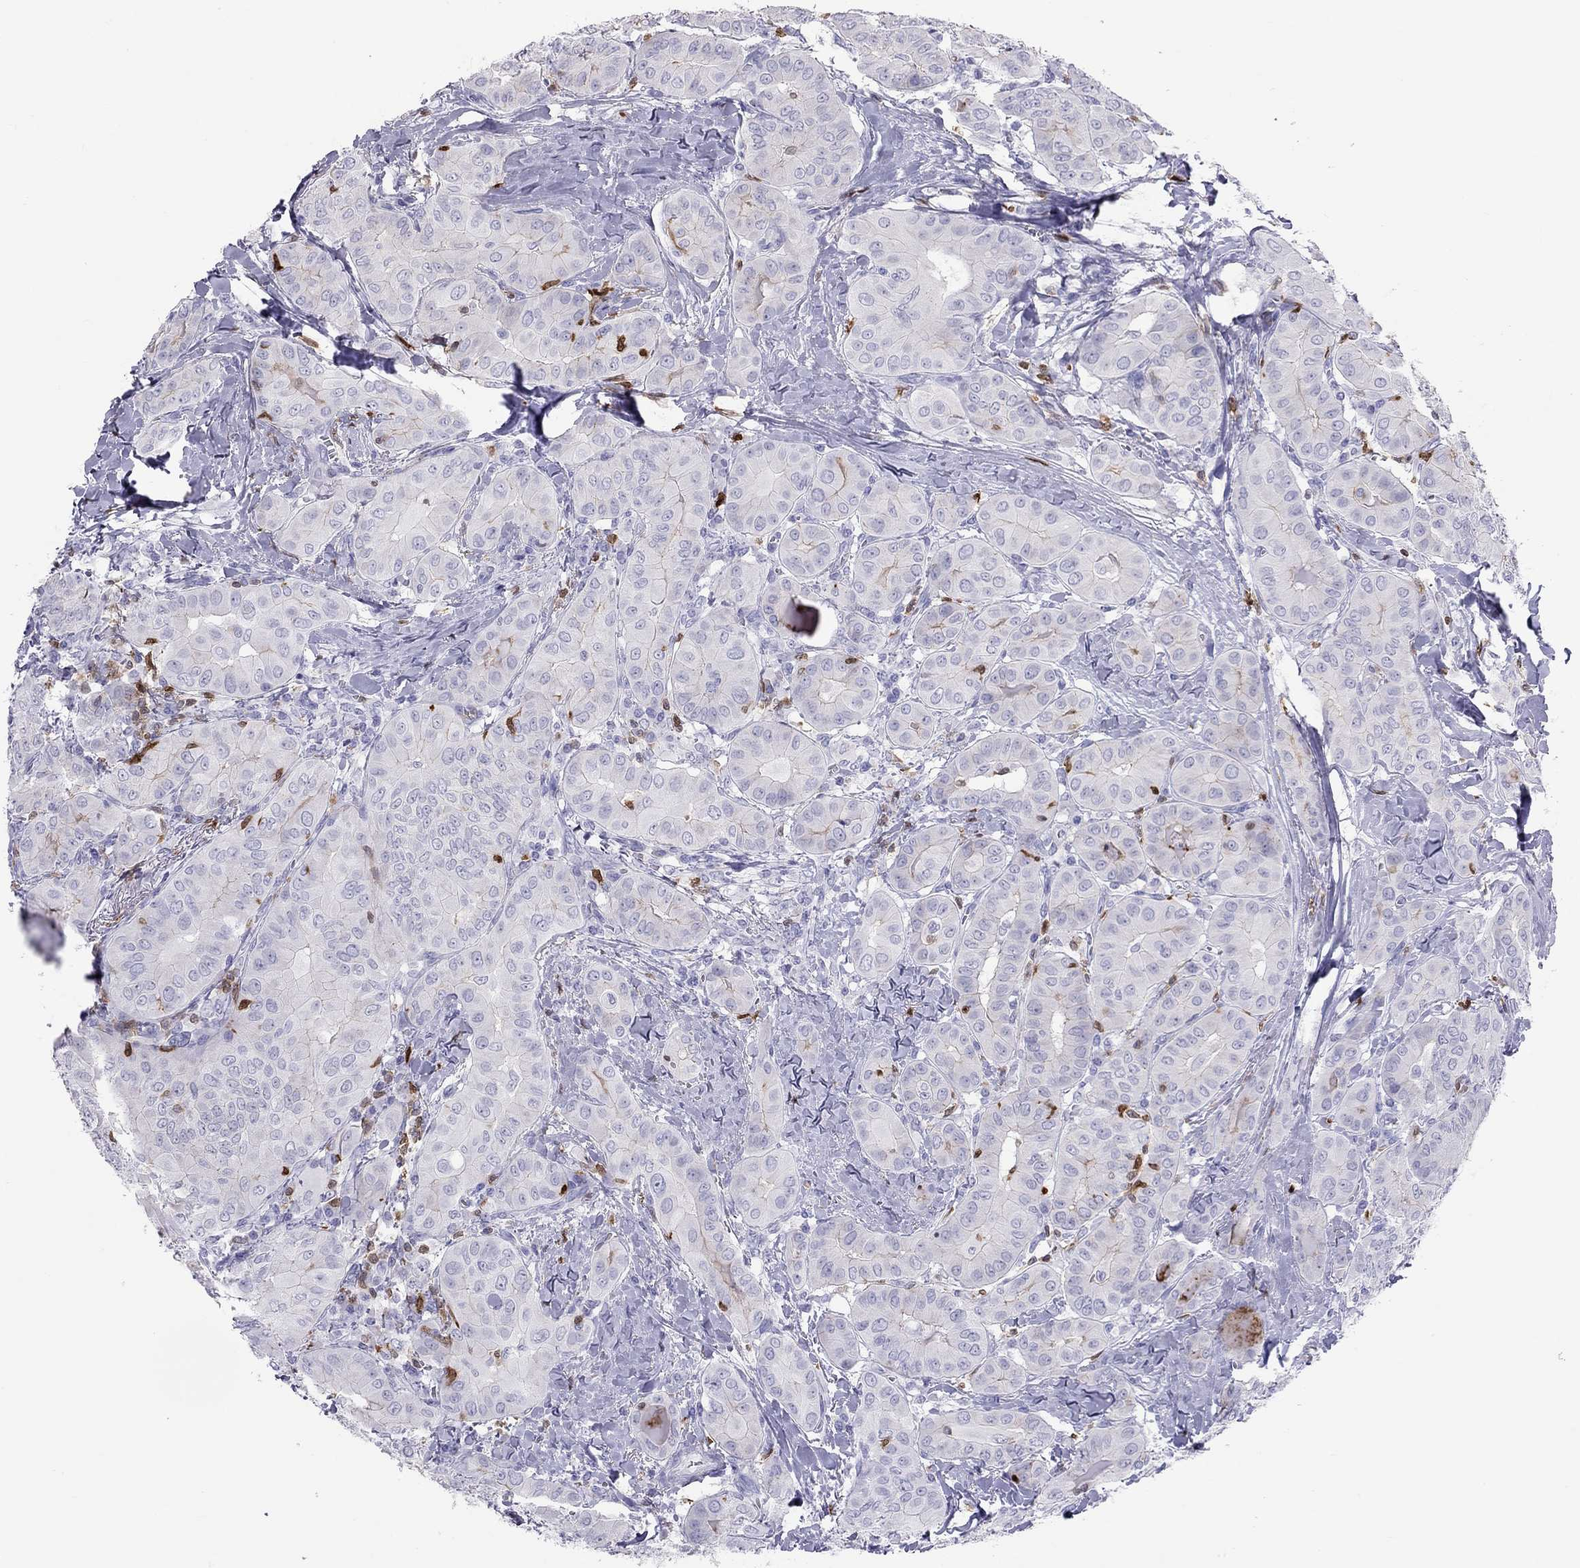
{"staining": {"intensity": "negative", "quantity": "none", "location": "none"}, "tissue": "thyroid cancer", "cell_type": "Tumor cells", "image_type": "cancer", "snomed": [{"axis": "morphology", "description": "Papillary adenocarcinoma, NOS"}, {"axis": "topography", "description": "Thyroid gland"}], "caption": "This is an immunohistochemistry photomicrograph of thyroid papillary adenocarcinoma. There is no expression in tumor cells.", "gene": "SH2D2A", "patient": {"sex": "female", "age": 37}}